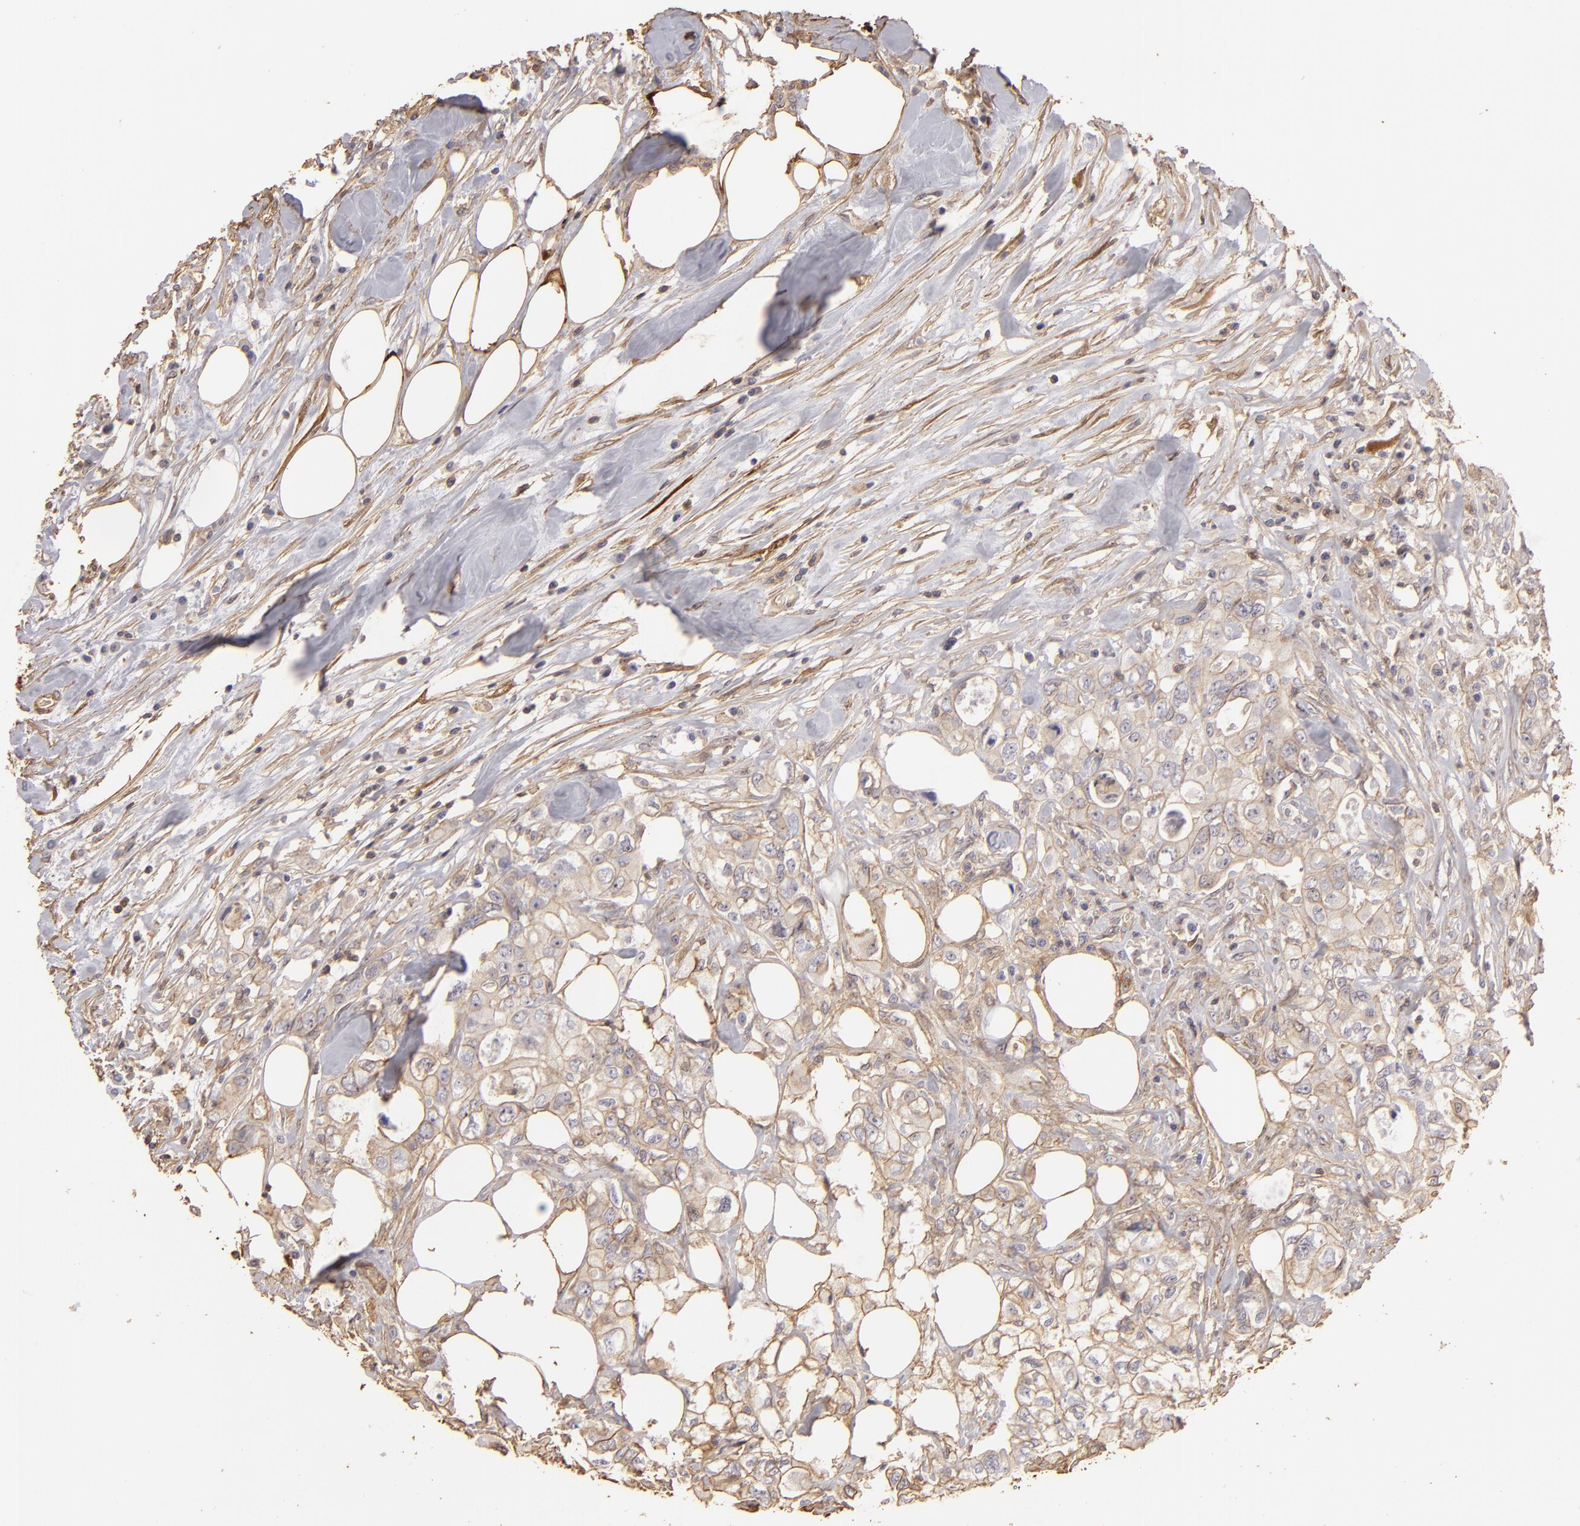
{"staining": {"intensity": "weak", "quantity": ">75%", "location": "cytoplasmic/membranous"}, "tissue": "colorectal cancer", "cell_type": "Tumor cells", "image_type": "cancer", "snomed": [{"axis": "morphology", "description": "Adenocarcinoma, NOS"}, {"axis": "topography", "description": "Rectum"}], "caption": "Immunohistochemistry of colorectal adenocarcinoma reveals low levels of weak cytoplasmic/membranous staining in approximately >75% of tumor cells.", "gene": "HSPB6", "patient": {"sex": "female", "age": 57}}